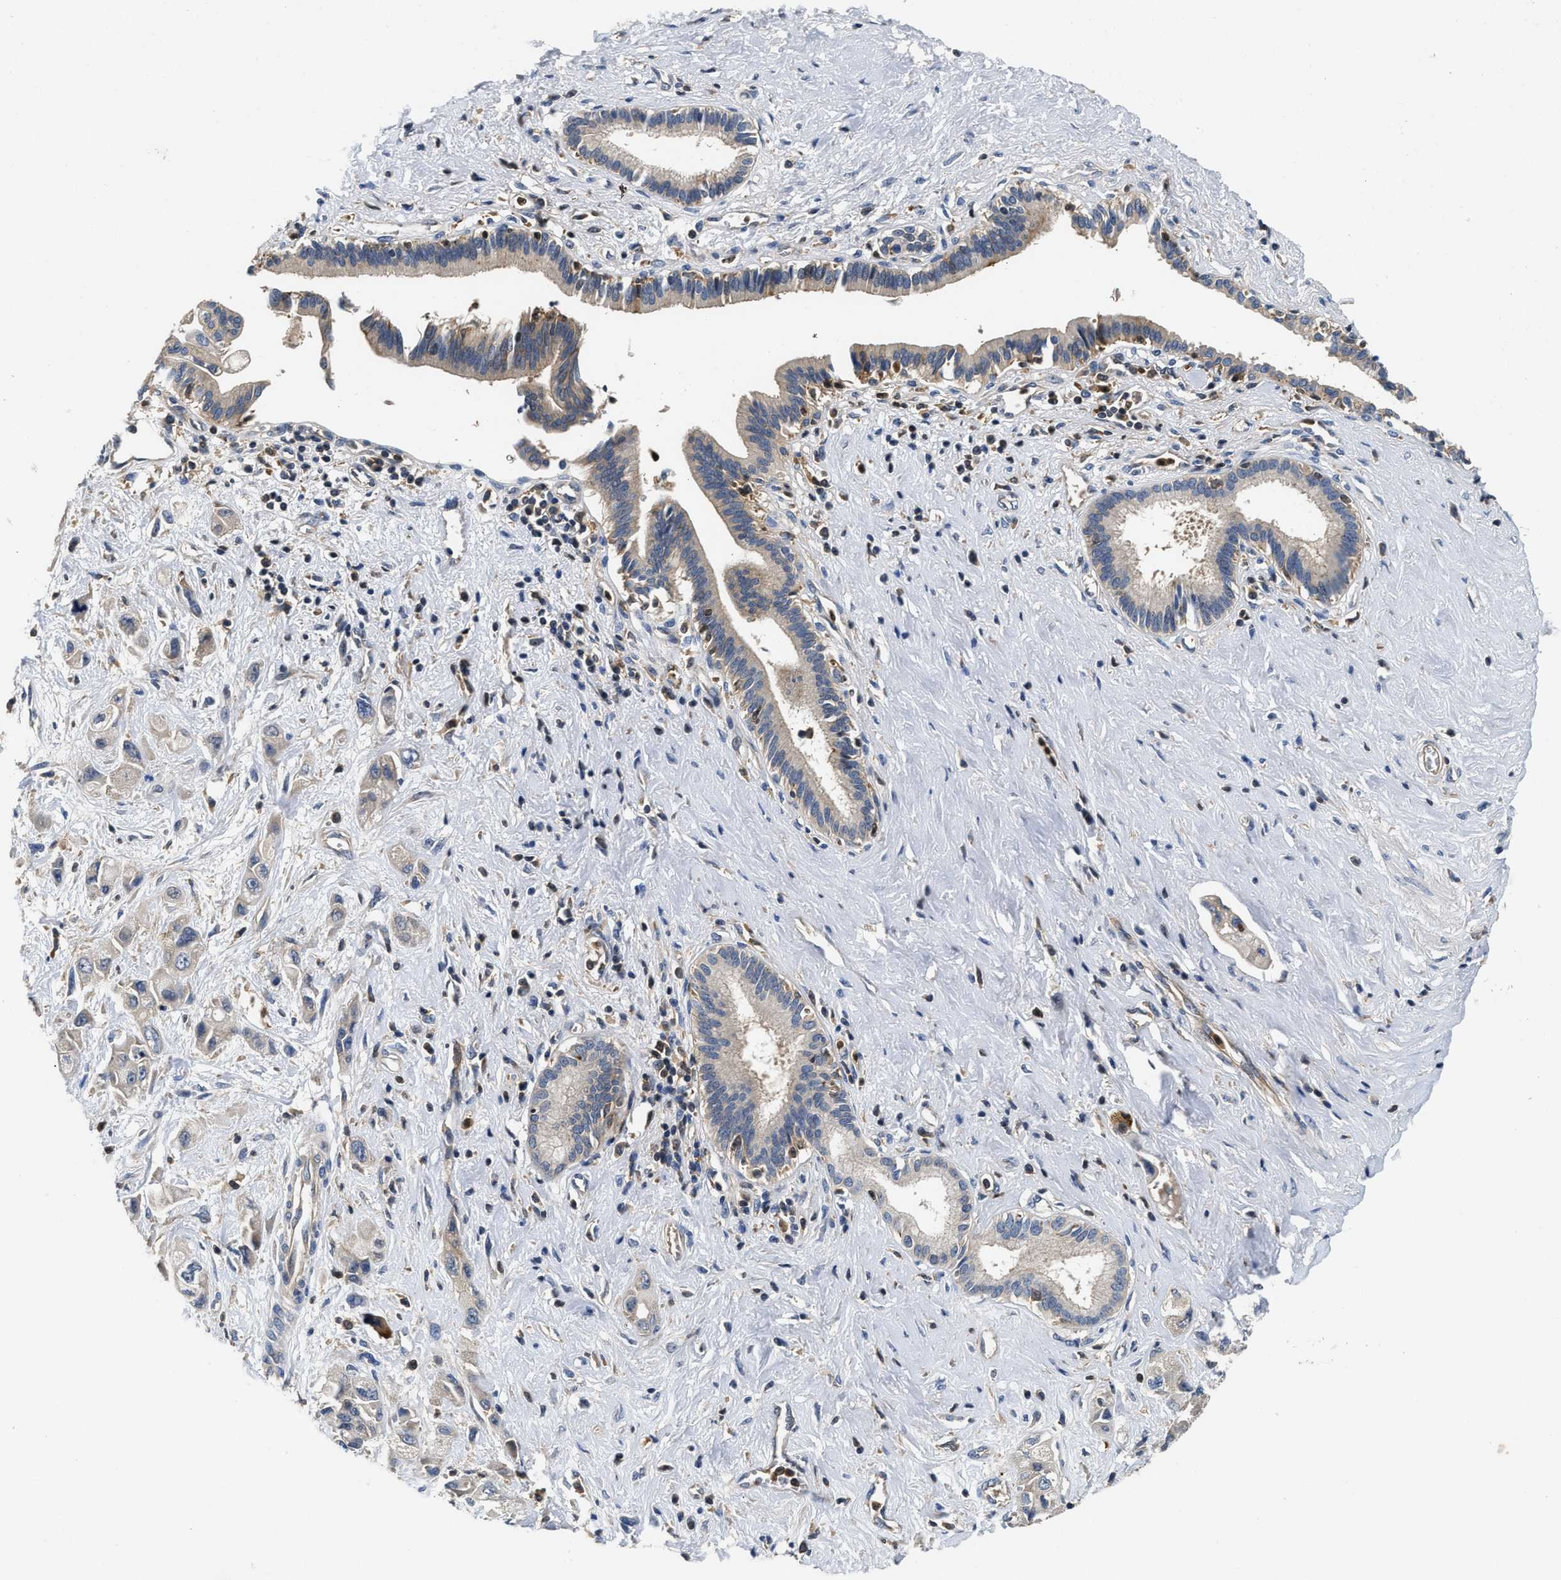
{"staining": {"intensity": "negative", "quantity": "none", "location": "none"}, "tissue": "pancreatic cancer", "cell_type": "Tumor cells", "image_type": "cancer", "snomed": [{"axis": "morphology", "description": "Adenocarcinoma, NOS"}, {"axis": "topography", "description": "Pancreas"}], "caption": "Protein analysis of pancreatic cancer (adenocarcinoma) demonstrates no significant positivity in tumor cells. (IHC, brightfield microscopy, high magnification).", "gene": "OSTF1", "patient": {"sex": "female", "age": 66}}